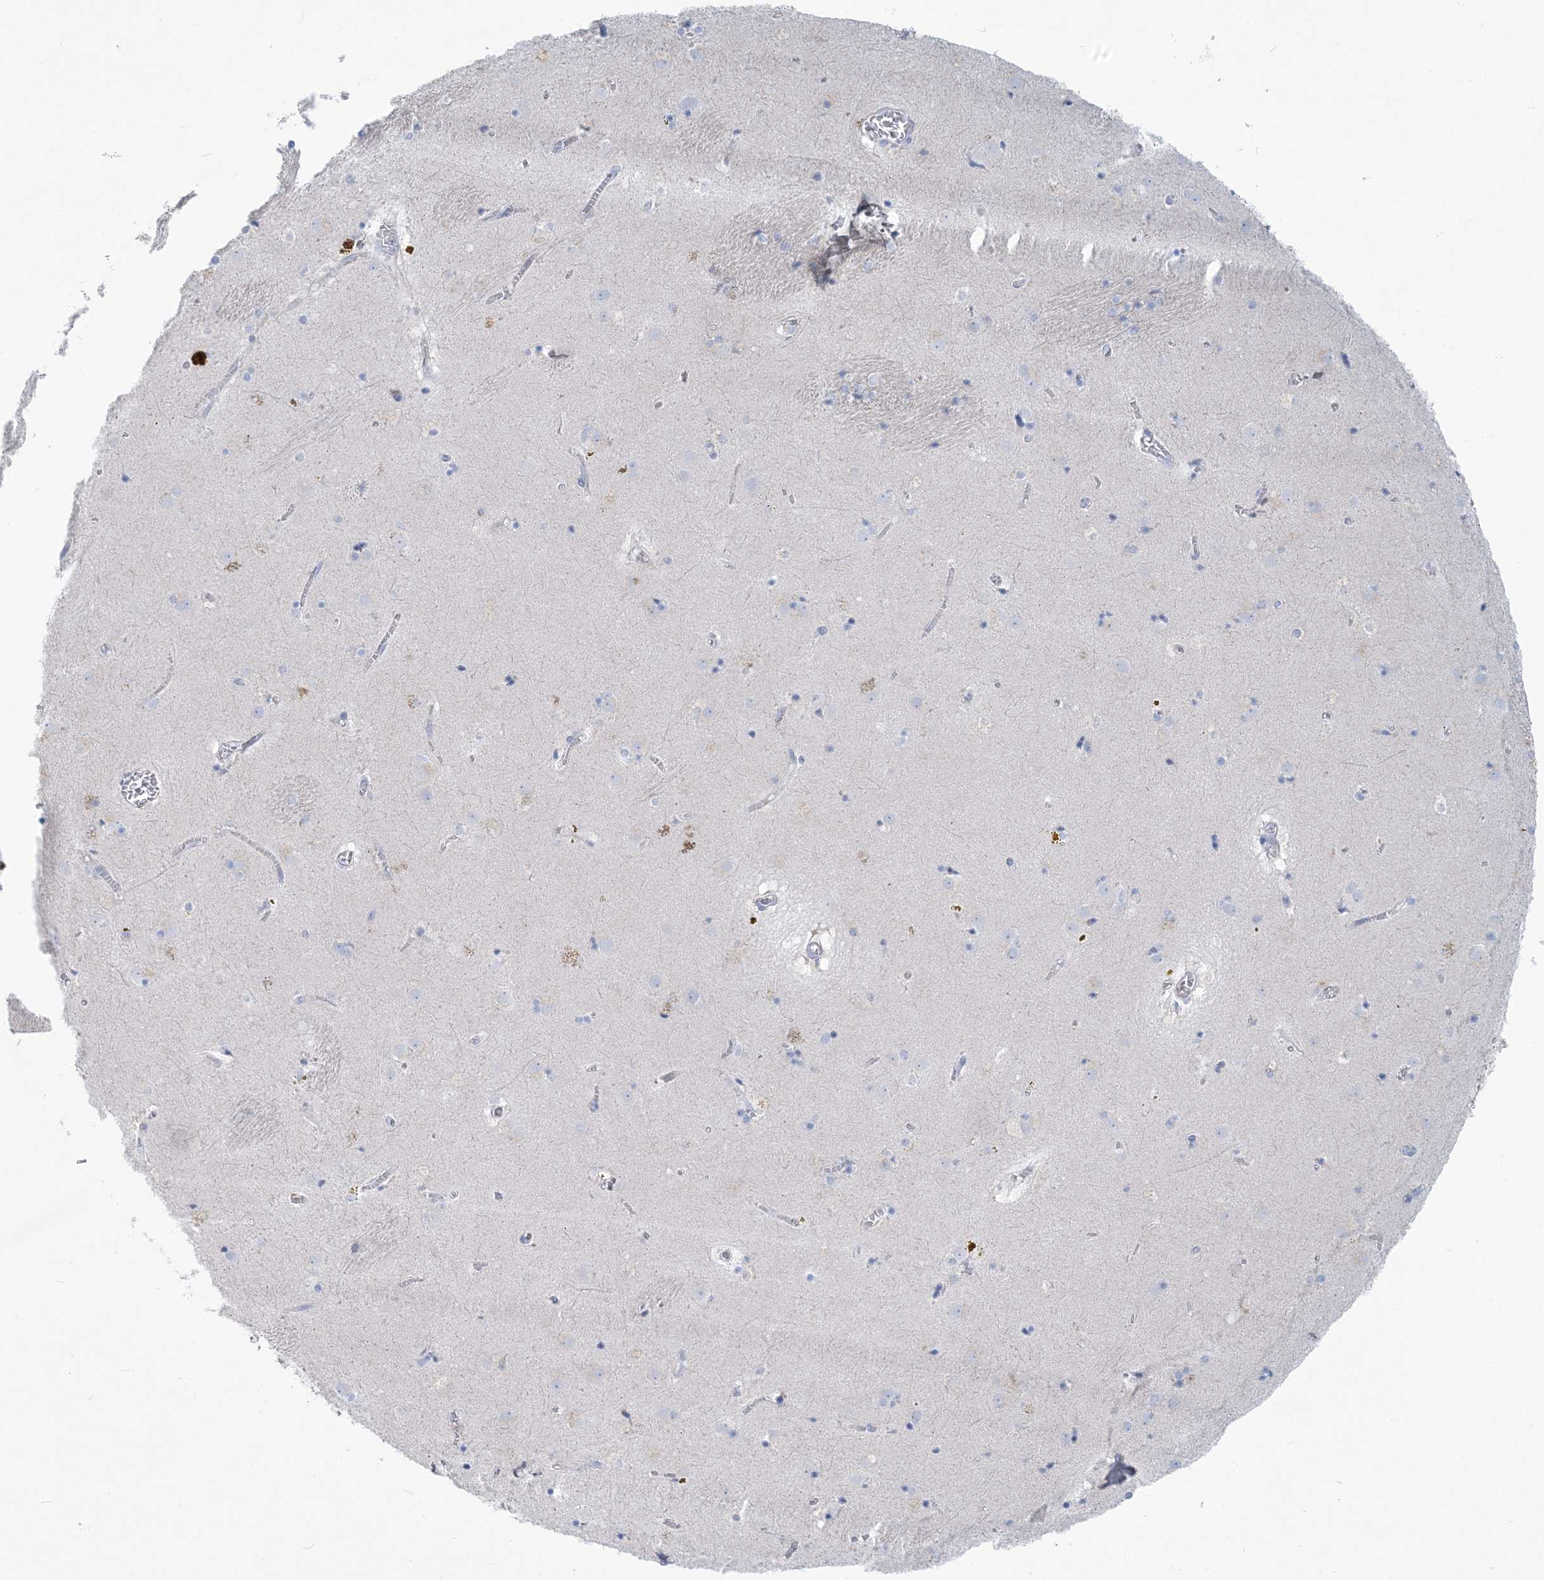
{"staining": {"intensity": "negative", "quantity": "none", "location": "none"}, "tissue": "caudate", "cell_type": "Glial cells", "image_type": "normal", "snomed": [{"axis": "morphology", "description": "Normal tissue, NOS"}, {"axis": "topography", "description": "Lateral ventricle wall"}], "caption": "There is no significant staining in glial cells of caudate.", "gene": "MOXD1", "patient": {"sex": "male", "age": 70}}